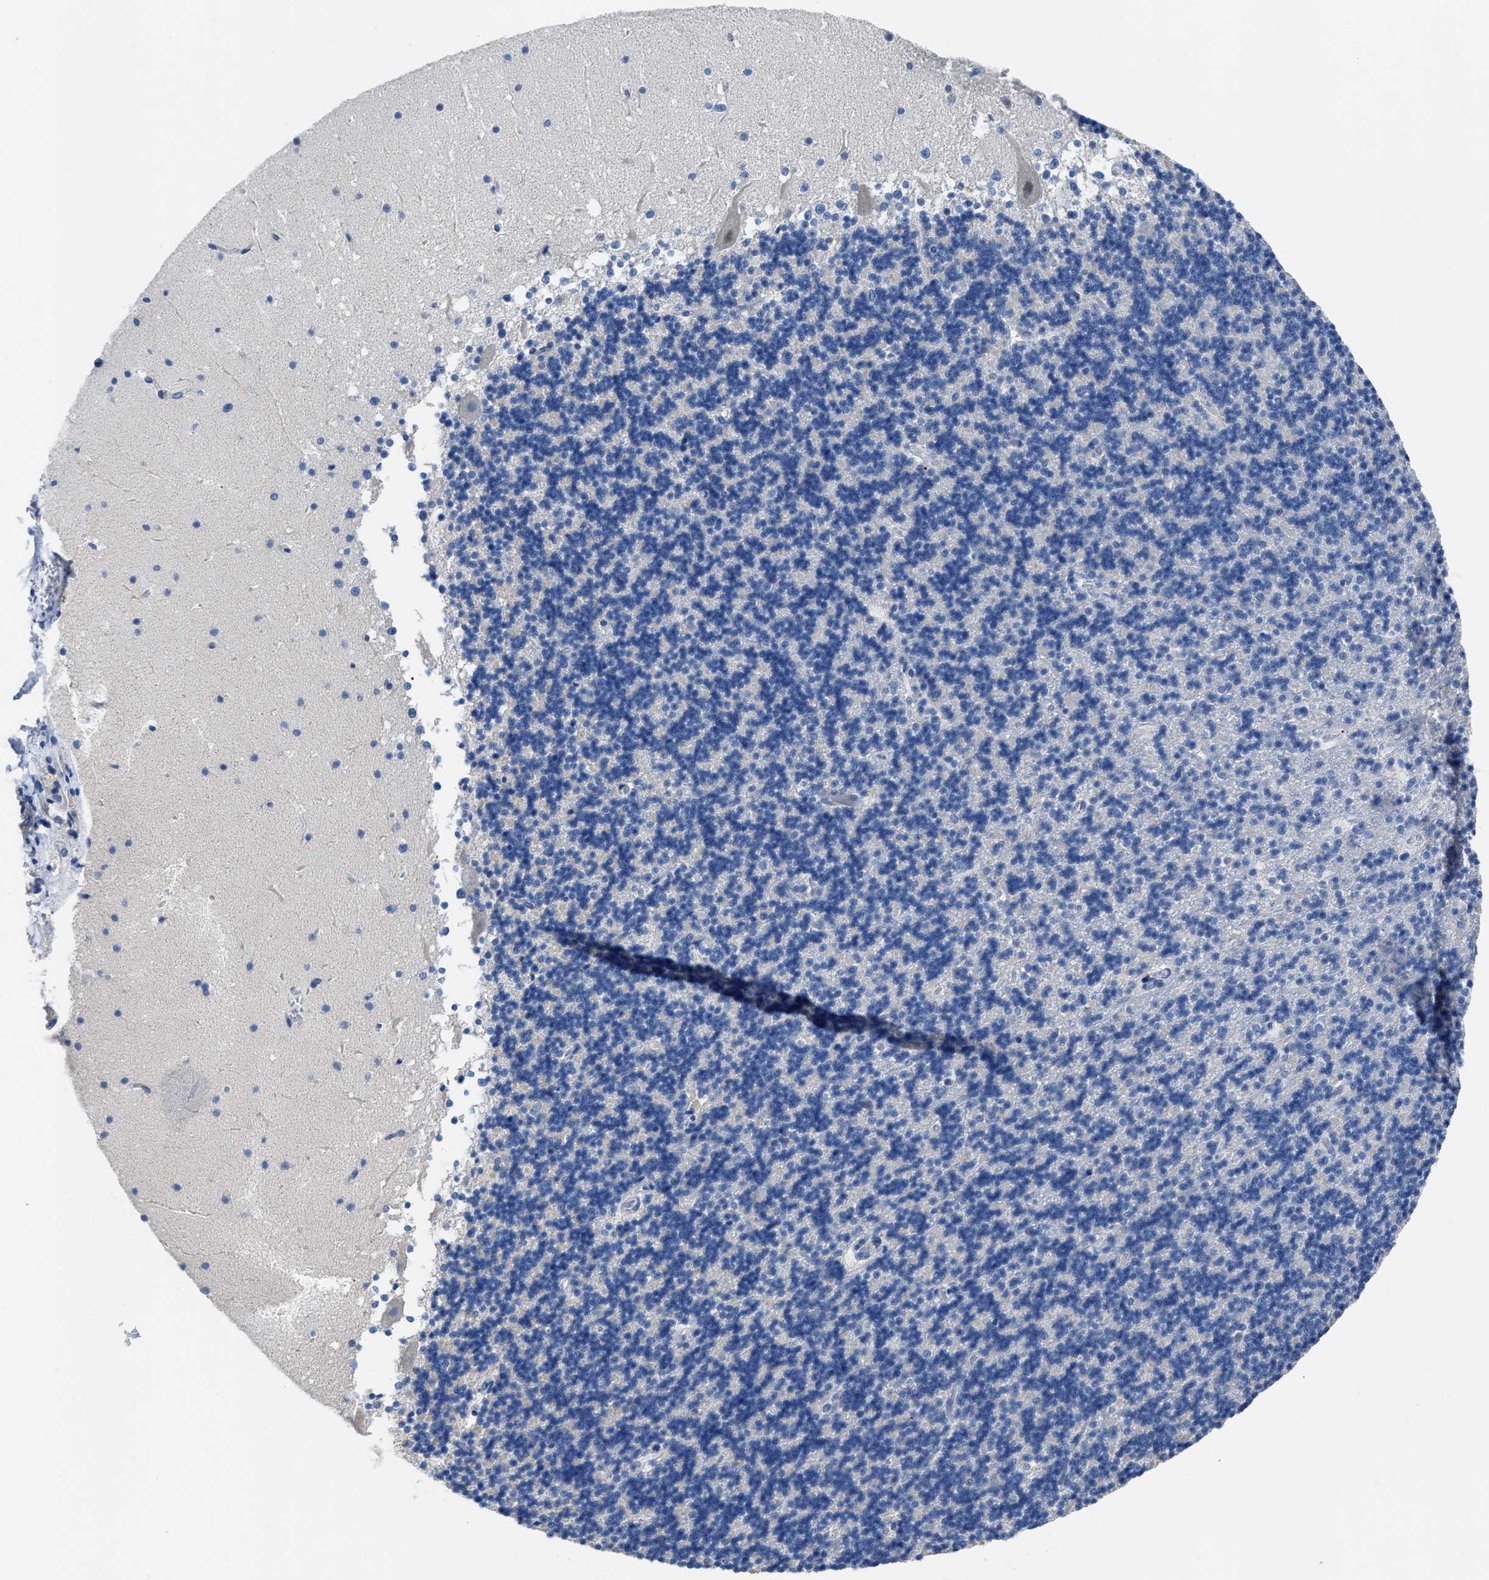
{"staining": {"intensity": "negative", "quantity": "none", "location": "none"}, "tissue": "cerebellum", "cell_type": "Cells in granular layer", "image_type": "normal", "snomed": [{"axis": "morphology", "description": "Normal tissue, NOS"}, {"axis": "topography", "description": "Cerebellum"}], "caption": "Image shows no significant protein staining in cells in granular layer of normal cerebellum.", "gene": "ETFA", "patient": {"sex": "male", "age": 45}}